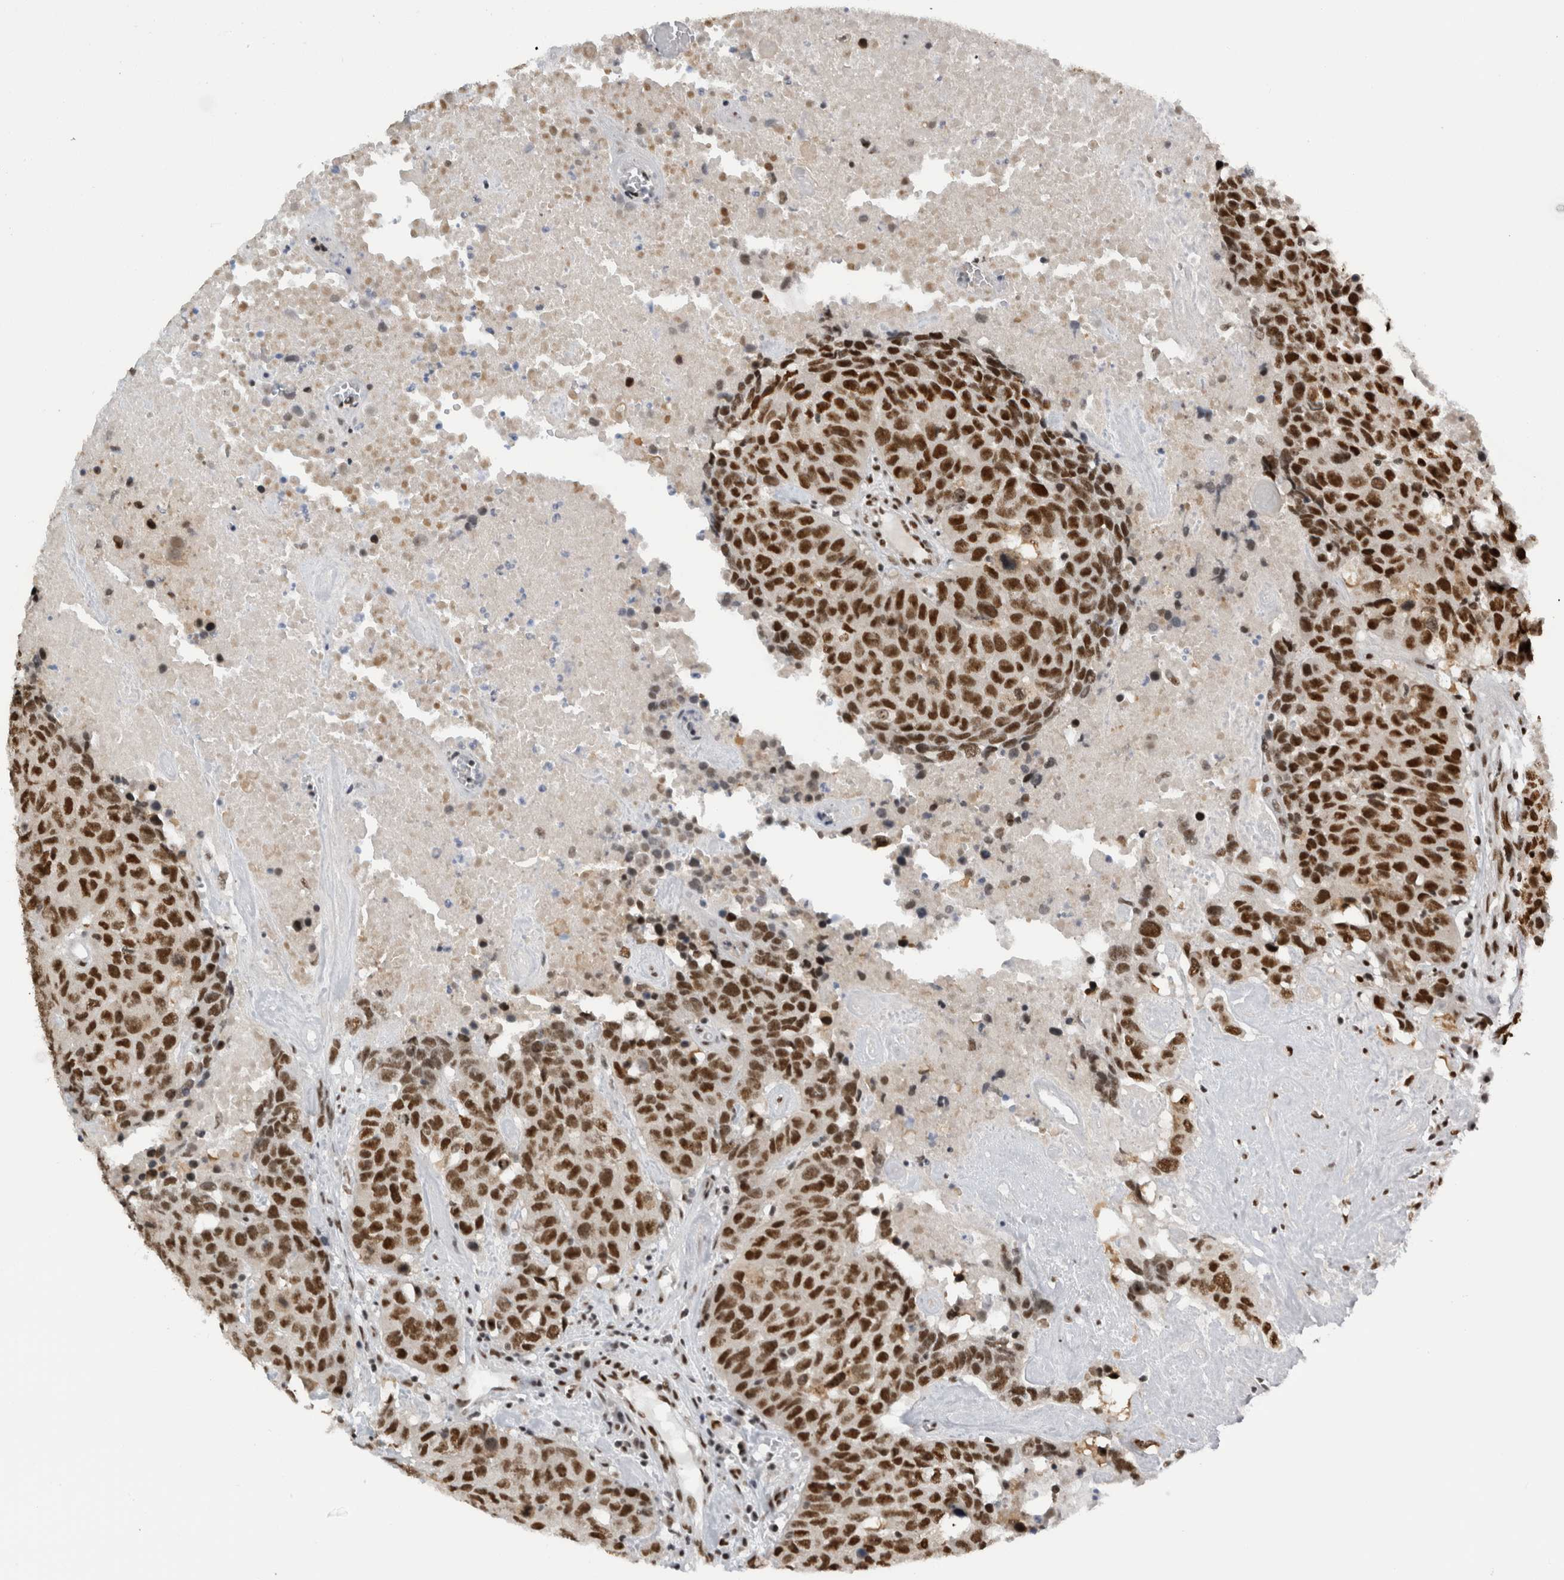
{"staining": {"intensity": "strong", "quantity": ">75%", "location": "nuclear"}, "tissue": "head and neck cancer", "cell_type": "Tumor cells", "image_type": "cancer", "snomed": [{"axis": "morphology", "description": "Squamous cell carcinoma, NOS"}, {"axis": "topography", "description": "Head-Neck"}], "caption": "This micrograph displays head and neck cancer (squamous cell carcinoma) stained with immunohistochemistry (IHC) to label a protein in brown. The nuclear of tumor cells show strong positivity for the protein. Nuclei are counter-stained blue.", "gene": "ZSCAN2", "patient": {"sex": "male", "age": 66}}